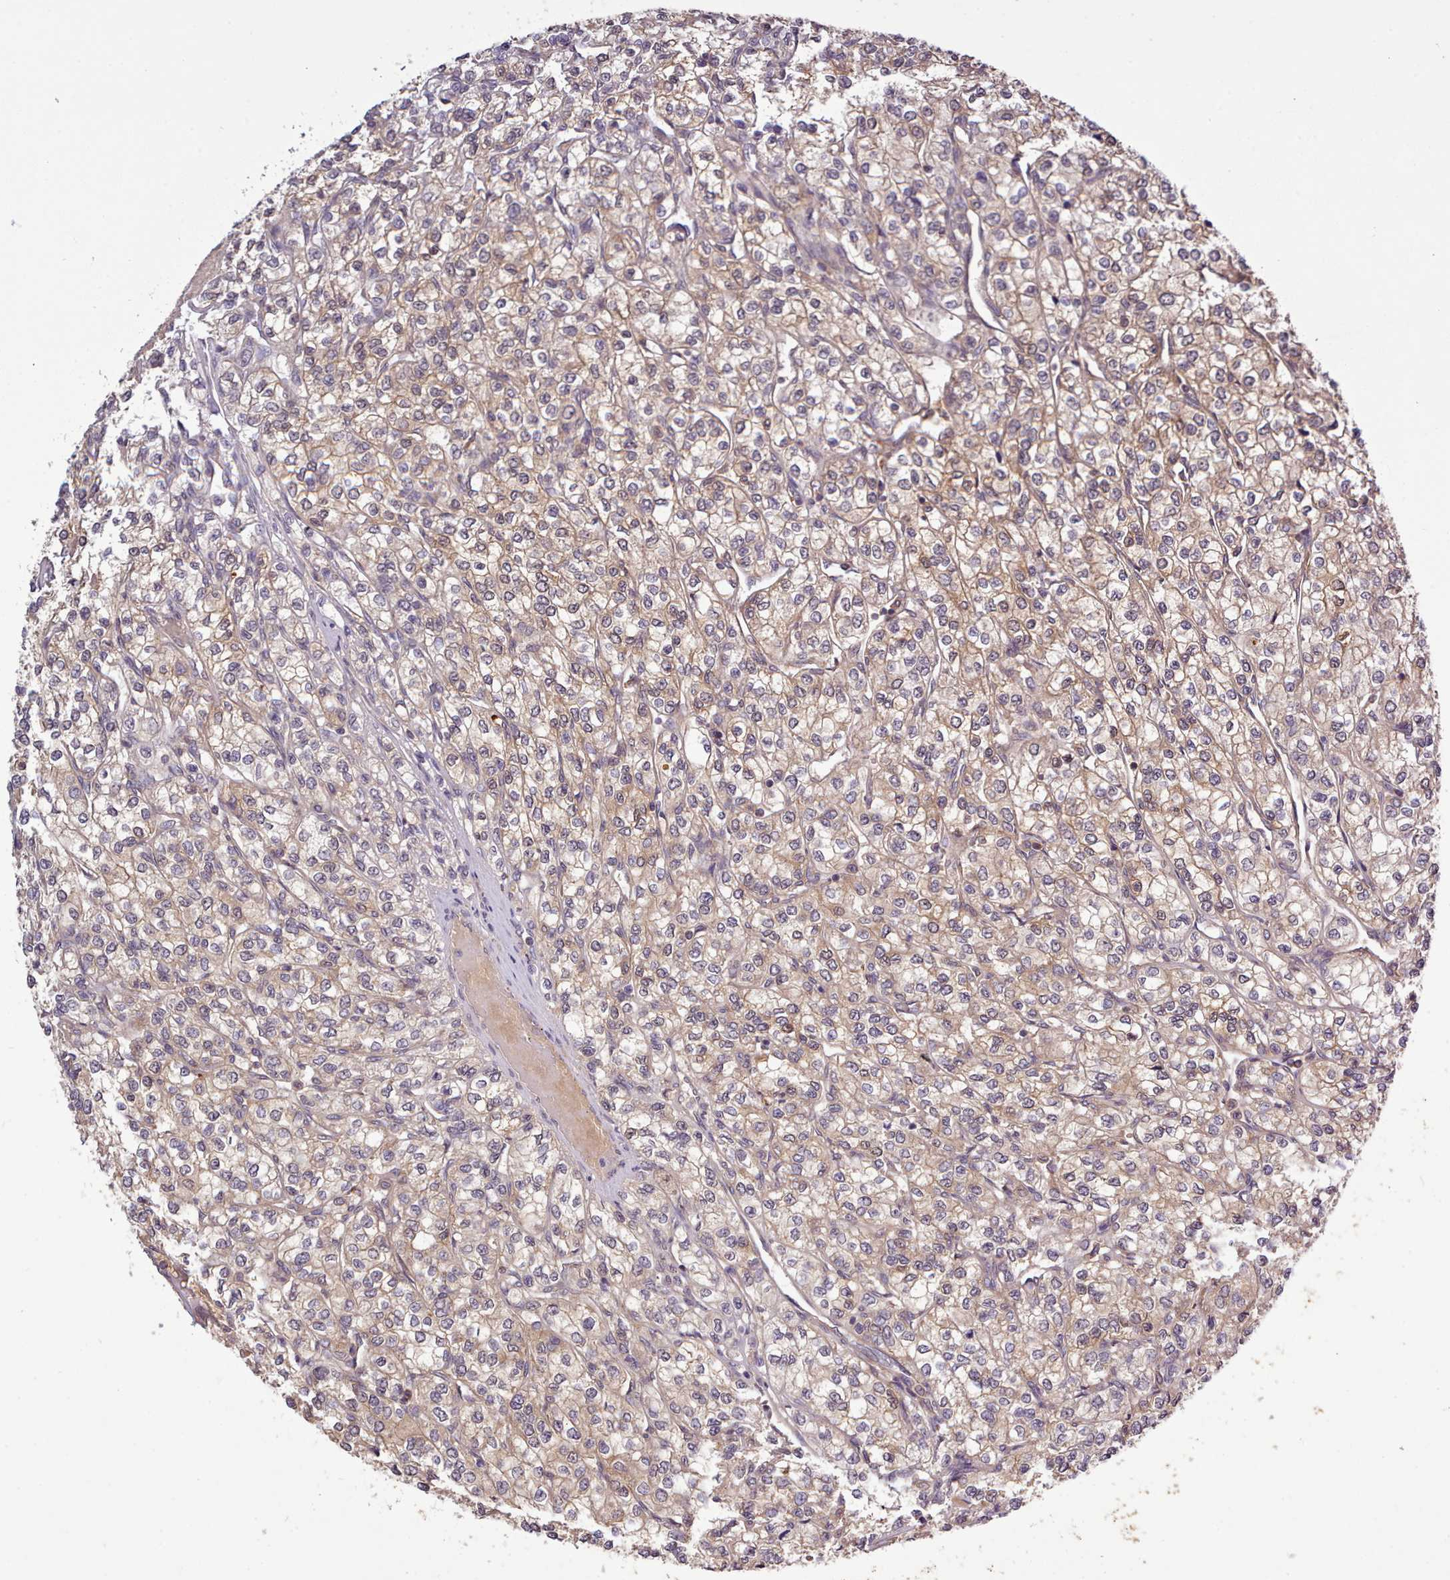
{"staining": {"intensity": "moderate", "quantity": ">75%", "location": "cytoplasmic/membranous"}, "tissue": "renal cancer", "cell_type": "Tumor cells", "image_type": "cancer", "snomed": [{"axis": "morphology", "description": "Adenocarcinoma, NOS"}, {"axis": "topography", "description": "Kidney"}], "caption": "Adenocarcinoma (renal) stained with immunohistochemistry (IHC) demonstrates moderate cytoplasmic/membranous positivity in about >75% of tumor cells.", "gene": "ARL17A", "patient": {"sex": "male", "age": 80}}